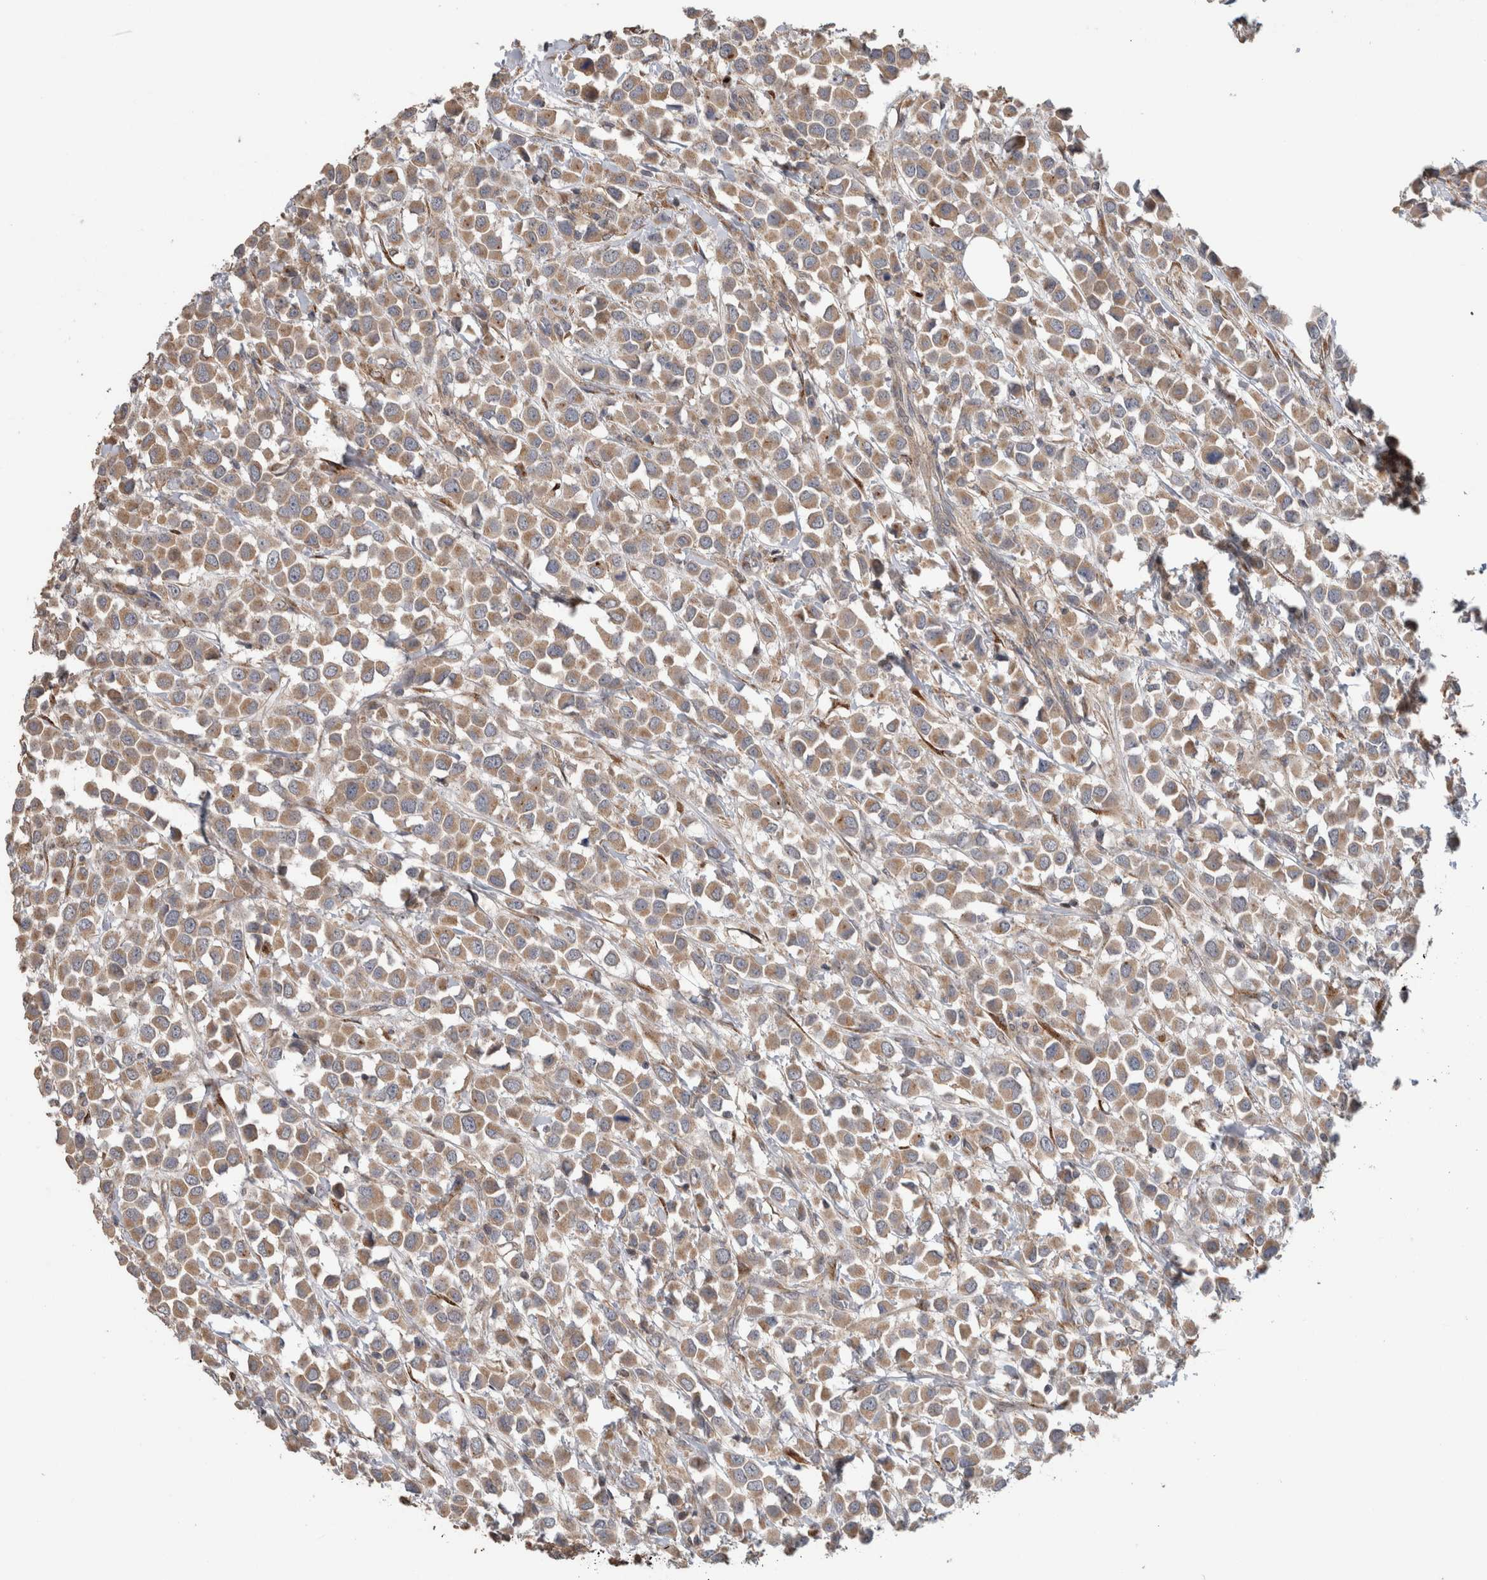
{"staining": {"intensity": "moderate", "quantity": ">75%", "location": "cytoplasmic/membranous"}, "tissue": "breast cancer", "cell_type": "Tumor cells", "image_type": "cancer", "snomed": [{"axis": "morphology", "description": "Duct carcinoma"}, {"axis": "topography", "description": "Breast"}], "caption": "A brown stain labels moderate cytoplasmic/membranous staining of a protein in breast cancer (infiltrating ductal carcinoma) tumor cells.", "gene": "TRIM5", "patient": {"sex": "female", "age": 61}}